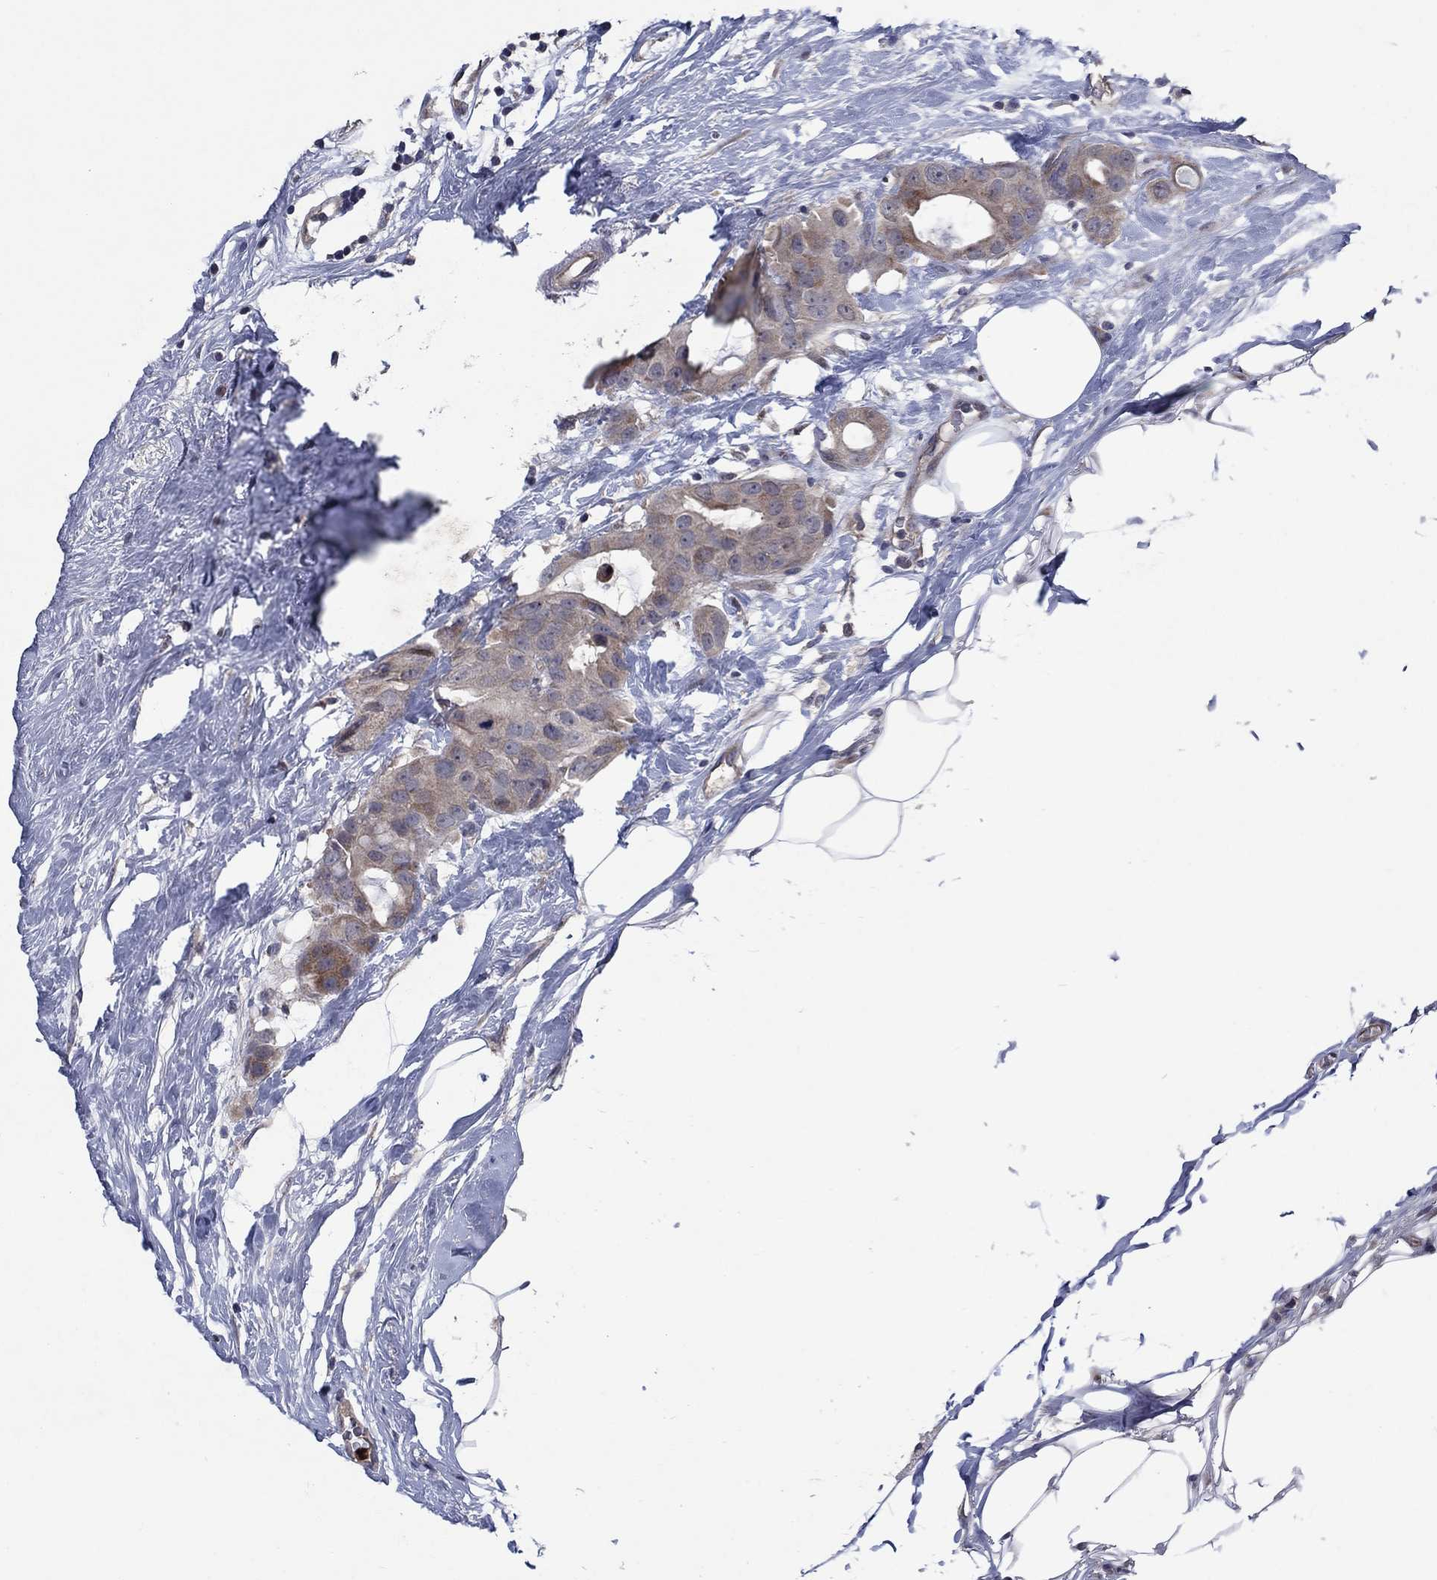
{"staining": {"intensity": "weak", "quantity": "25%-75%", "location": "cytoplasmic/membranous"}, "tissue": "breast cancer", "cell_type": "Tumor cells", "image_type": "cancer", "snomed": [{"axis": "morphology", "description": "Duct carcinoma"}, {"axis": "topography", "description": "Breast"}], "caption": "Breast cancer tissue demonstrates weak cytoplasmic/membranous positivity in about 25%-75% of tumor cells, visualized by immunohistochemistry. (DAB IHC with brightfield microscopy, high magnification).", "gene": "MSRB1", "patient": {"sex": "female", "age": 45}}